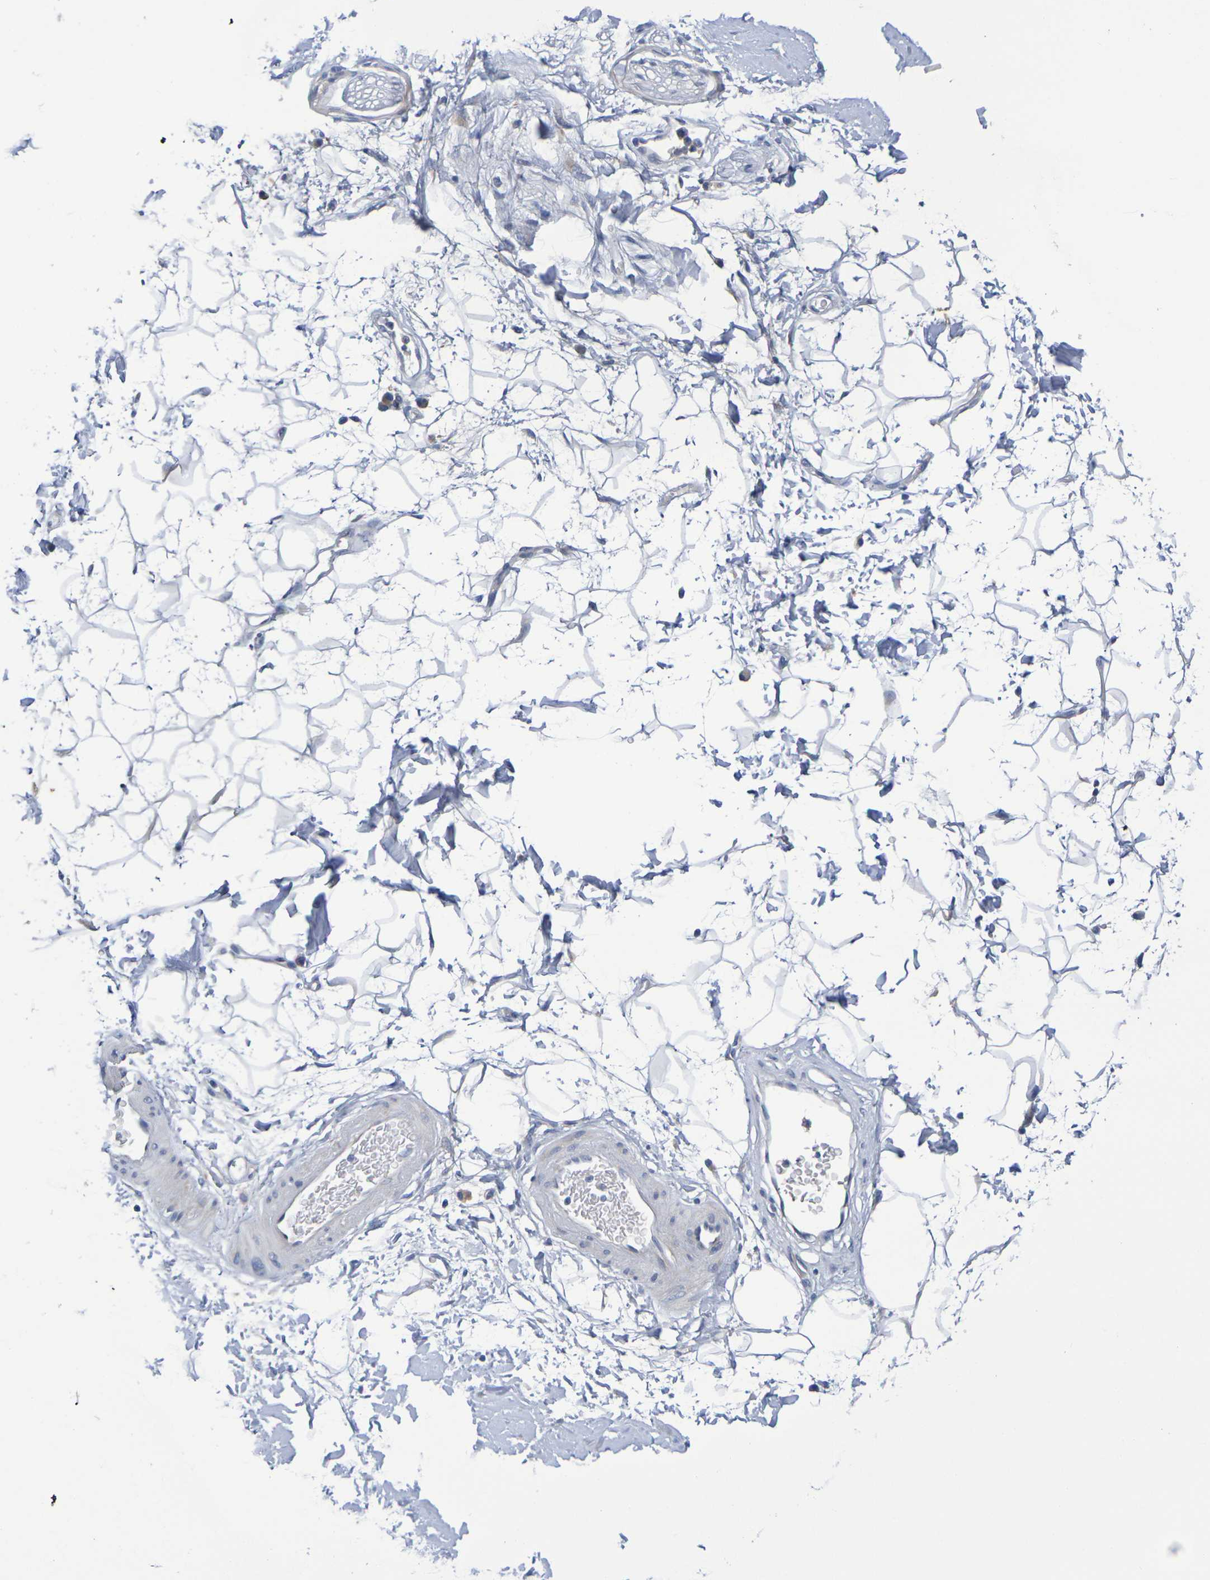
{"staining": {"intensity": "negative", "quantity": "none", "location": "none"}, "tissue": "adipose tissue", "cell_type": "Adipocytes", "image_type": "normal", "snomed": [{"axis": "morphology", "description": "Normal tissue, NOS"}, {"axis": "topography", "description": "Soft tissue"}], "caption": "DAB immunohistochemical staining of normal adipose tissue displays no significant expression in adipocytes. The staining is performed using DAB (3,3'-diaminobenzidine) brown chromogen with nuclei counter-stained in using hematoxylin.", "gene": "SDC4", "patient": {"sex": "male", "age": 72}}